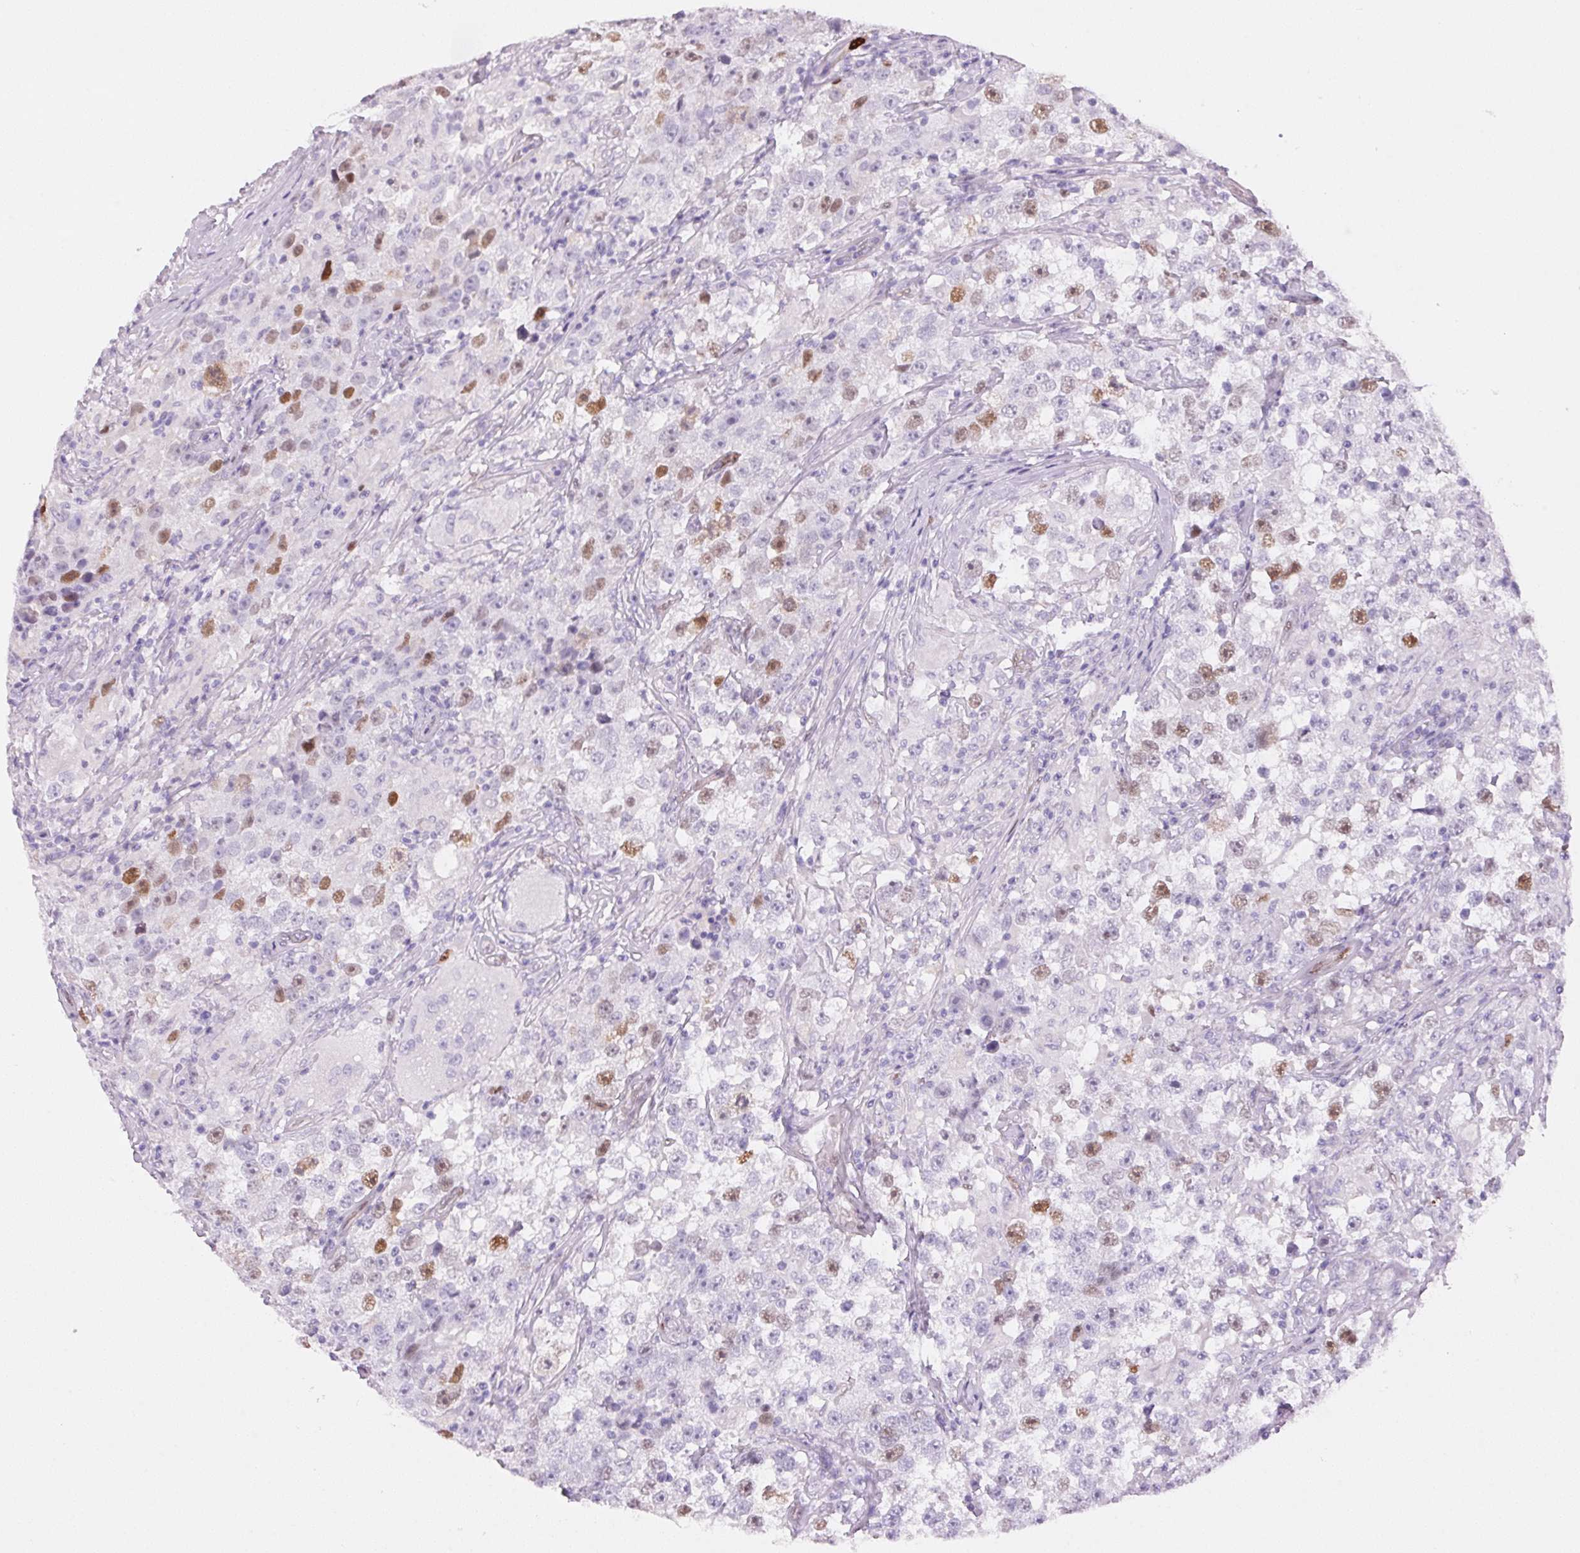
{"staining": {"intensity": "moderate", "quantity": "<25%", "location": "nuclear"}, "tissue": "testis cancer", "cell_type": "Tumor cells", "image_type": "cancer", "snomed": [{"axis": "morphology", "description": "Seminoma, NOS"}, {"axis": "topography", "description": "Testis"}], "caption": "DAB (3,3'-diaminobenzidine) immunohistochemical staining of human seminoma (testis) exhibits moderate nuclear protein expression in about <25% of tumor cells. Nuclei are stained in blue.", "gene": "SMTN", "patient": {"sex": "male", "age": 46}}